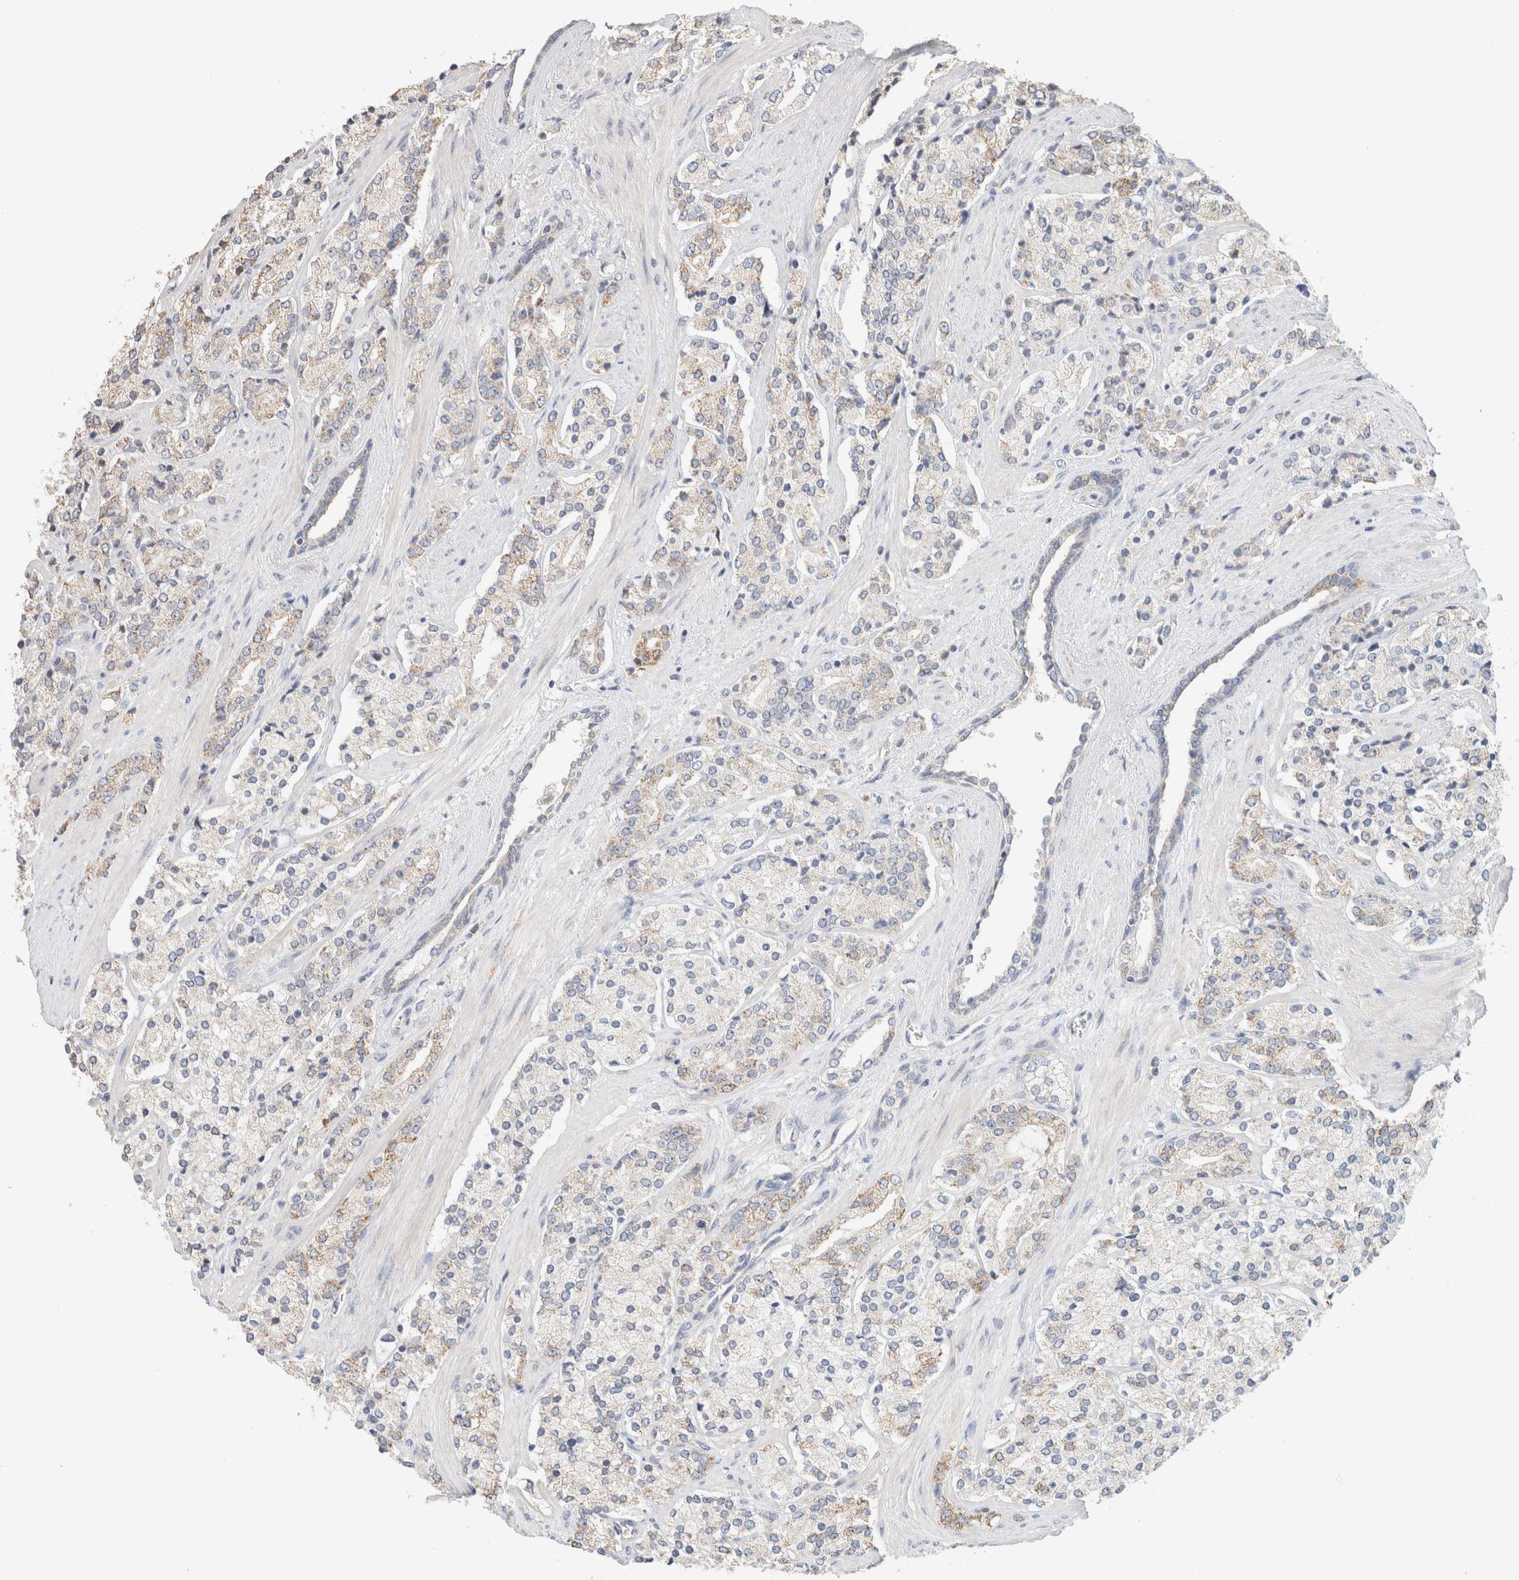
{"staining": {"intensity": "weak", "quantity": "<25%", "location": "cytoplasmic/membranous"}, "tissue": "prostate cancer", "cell_type": "Tumor cells", "image_type": "cancer", "snomed": [{"axis": "morphology", "description": "Adenocarcinoma, High grade"}, {"axis": "topography", "description": "Prostate"}], "caption": "Tumor cells show no significant protein positivity in prostate cancer.", "gene": "CA13", "patient": {"sex": "male", "age": 71}}